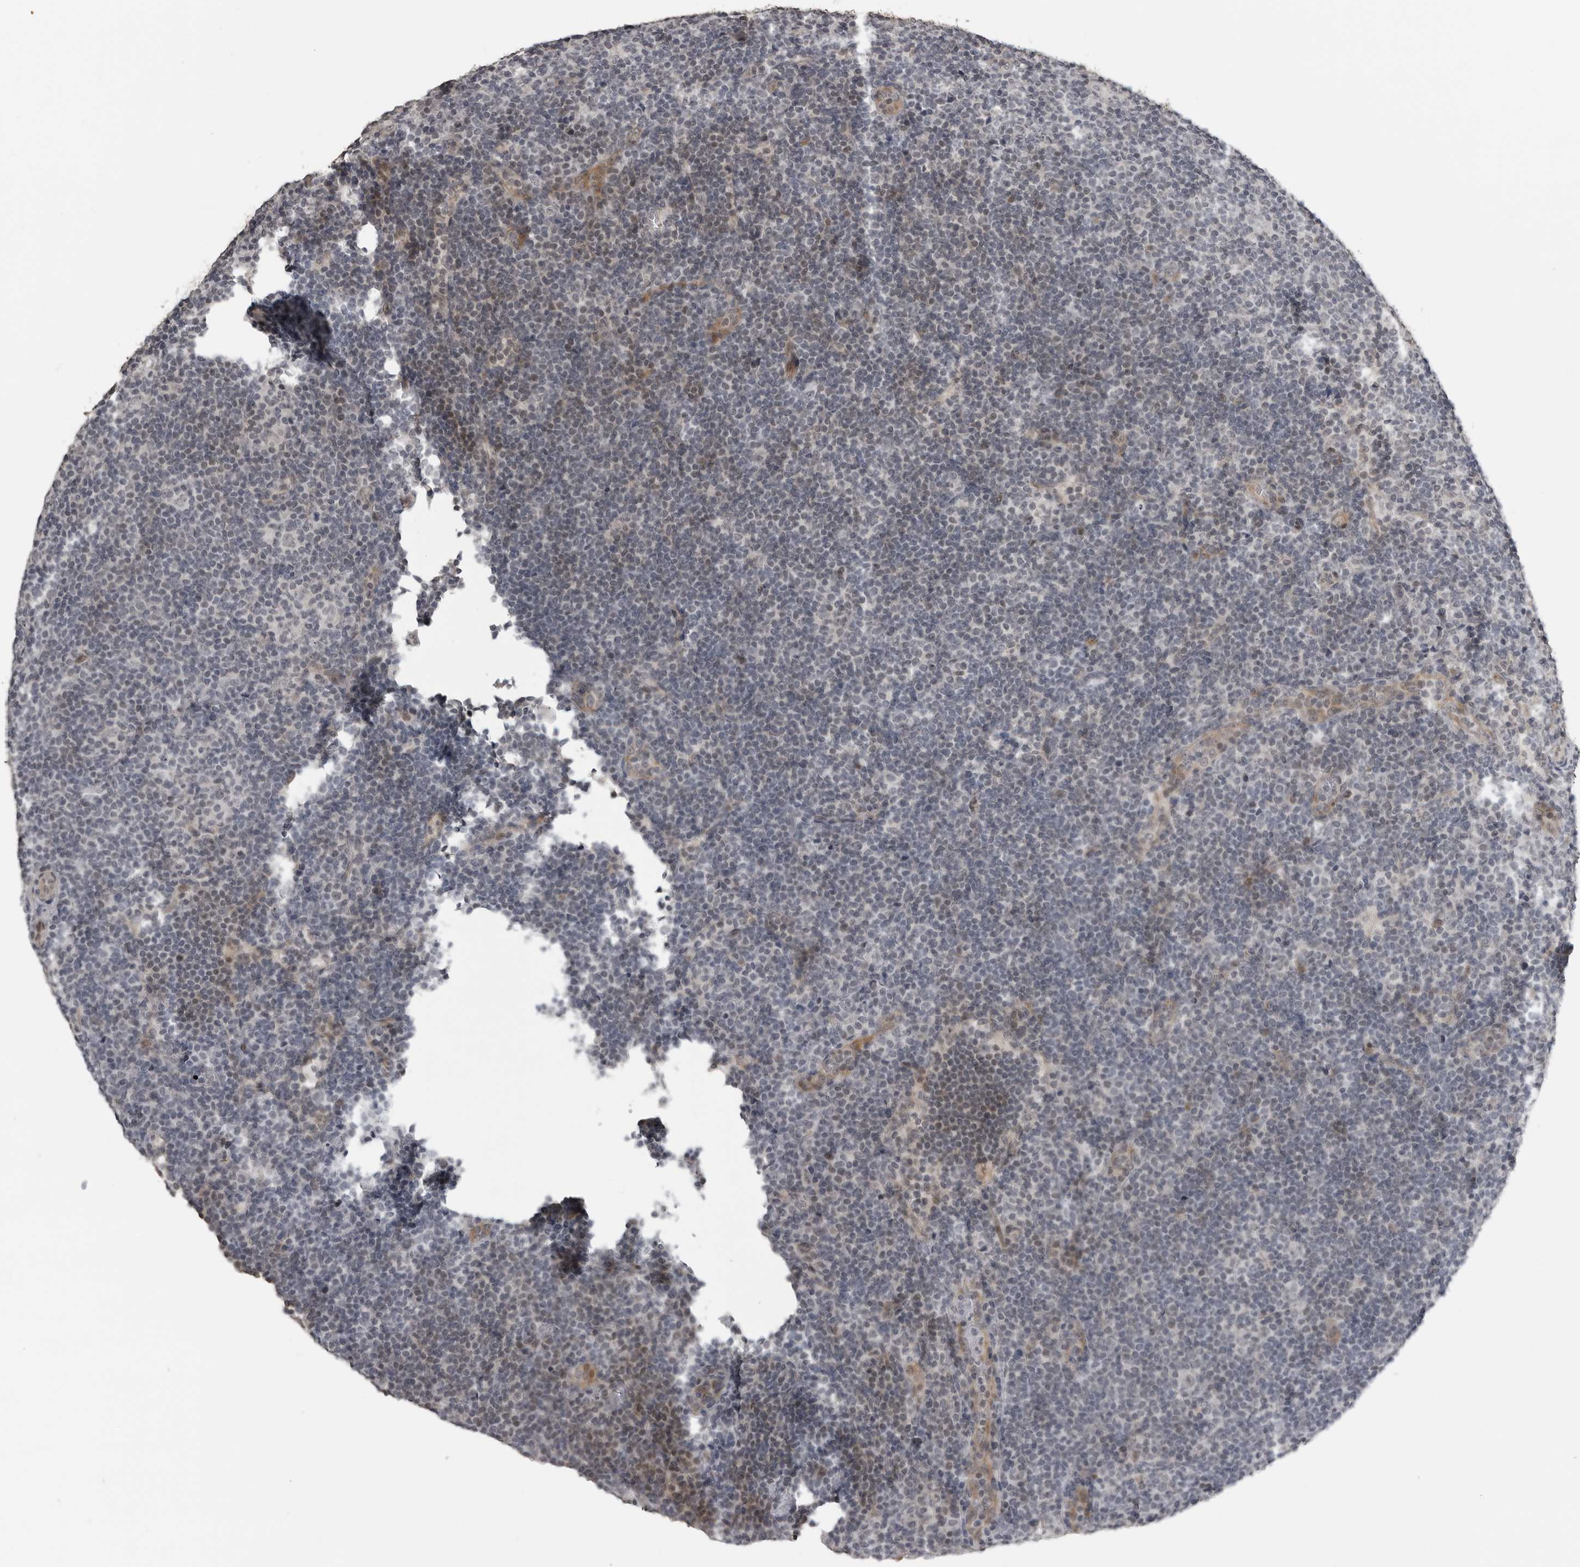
{"staining": {"intensity": "negative", "quantity": "none", "location": "none"}, "tissue": "lymphoma", "cell_type": "Tumor cells", "image_type": "cancer", "snomed": [{"axis": "morphology", "description": "Hodgkin's disease, NOS"}, {"axis": "topography", "description": "Lymph node"}], "caption": "Immunohistochemistry photomicrograph of neoplastic tissue: lymphoma stained with DAB demonstrates no significant protein positivity in tumor cells.", "gene": "PRRX2", "patient": {"sex": "female", "age": 57}}